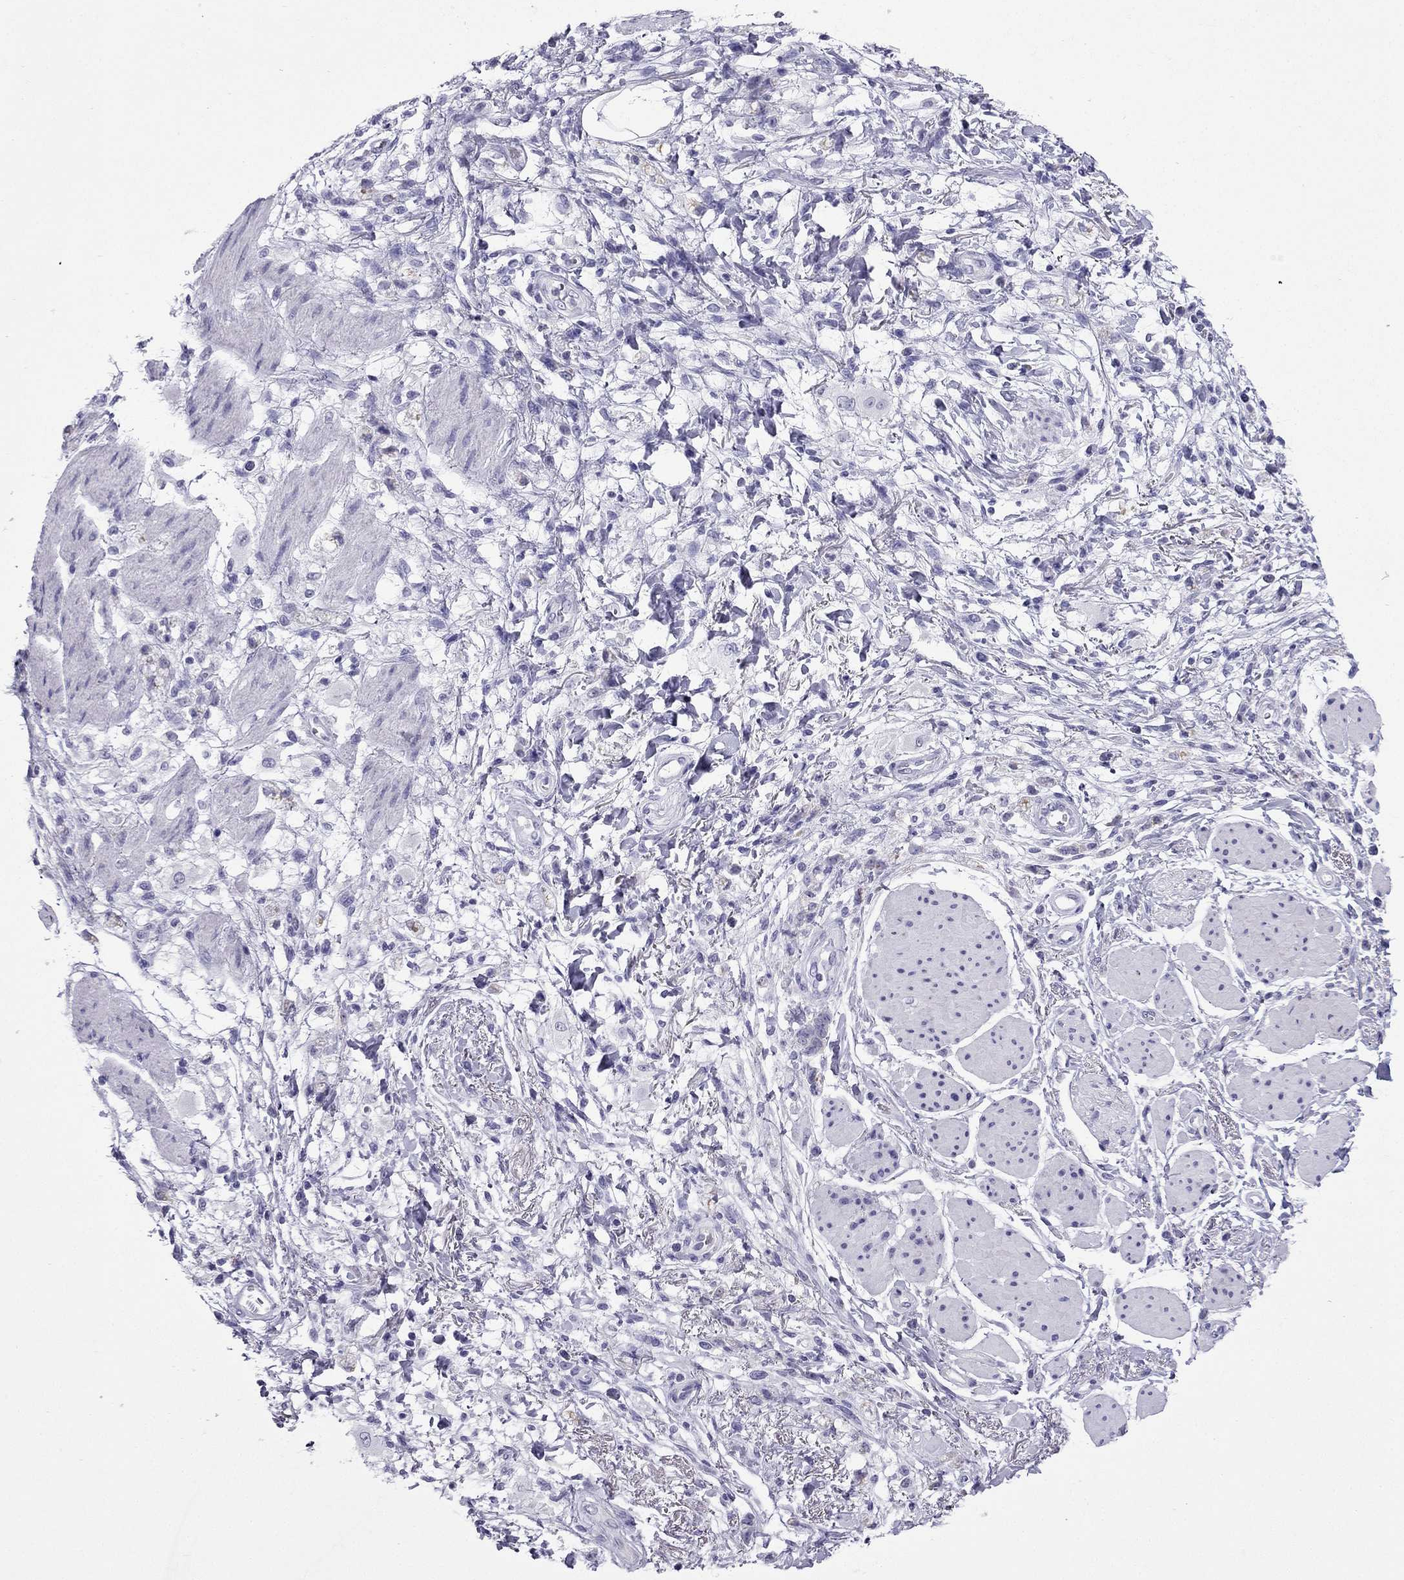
{"staining": {"intensity": "negative", "quantity": "none", "location": "none"}, "tissue": "stomach cancer", "cell_type": "Tumor cells", "image_type": "cancer", "snomed": [{"axis": "morphology", "description": "Adenocarcinoma, NOS"}, {"axis": "topography", "description": "Stomach"}], "caption": "Immunohistochemical staining of human stomach cancer (adenocarcinoma) reveals no significant positivity in tumor cells.", "gene": "GJA8", "patient": {"sex": "female", "age": 60}}